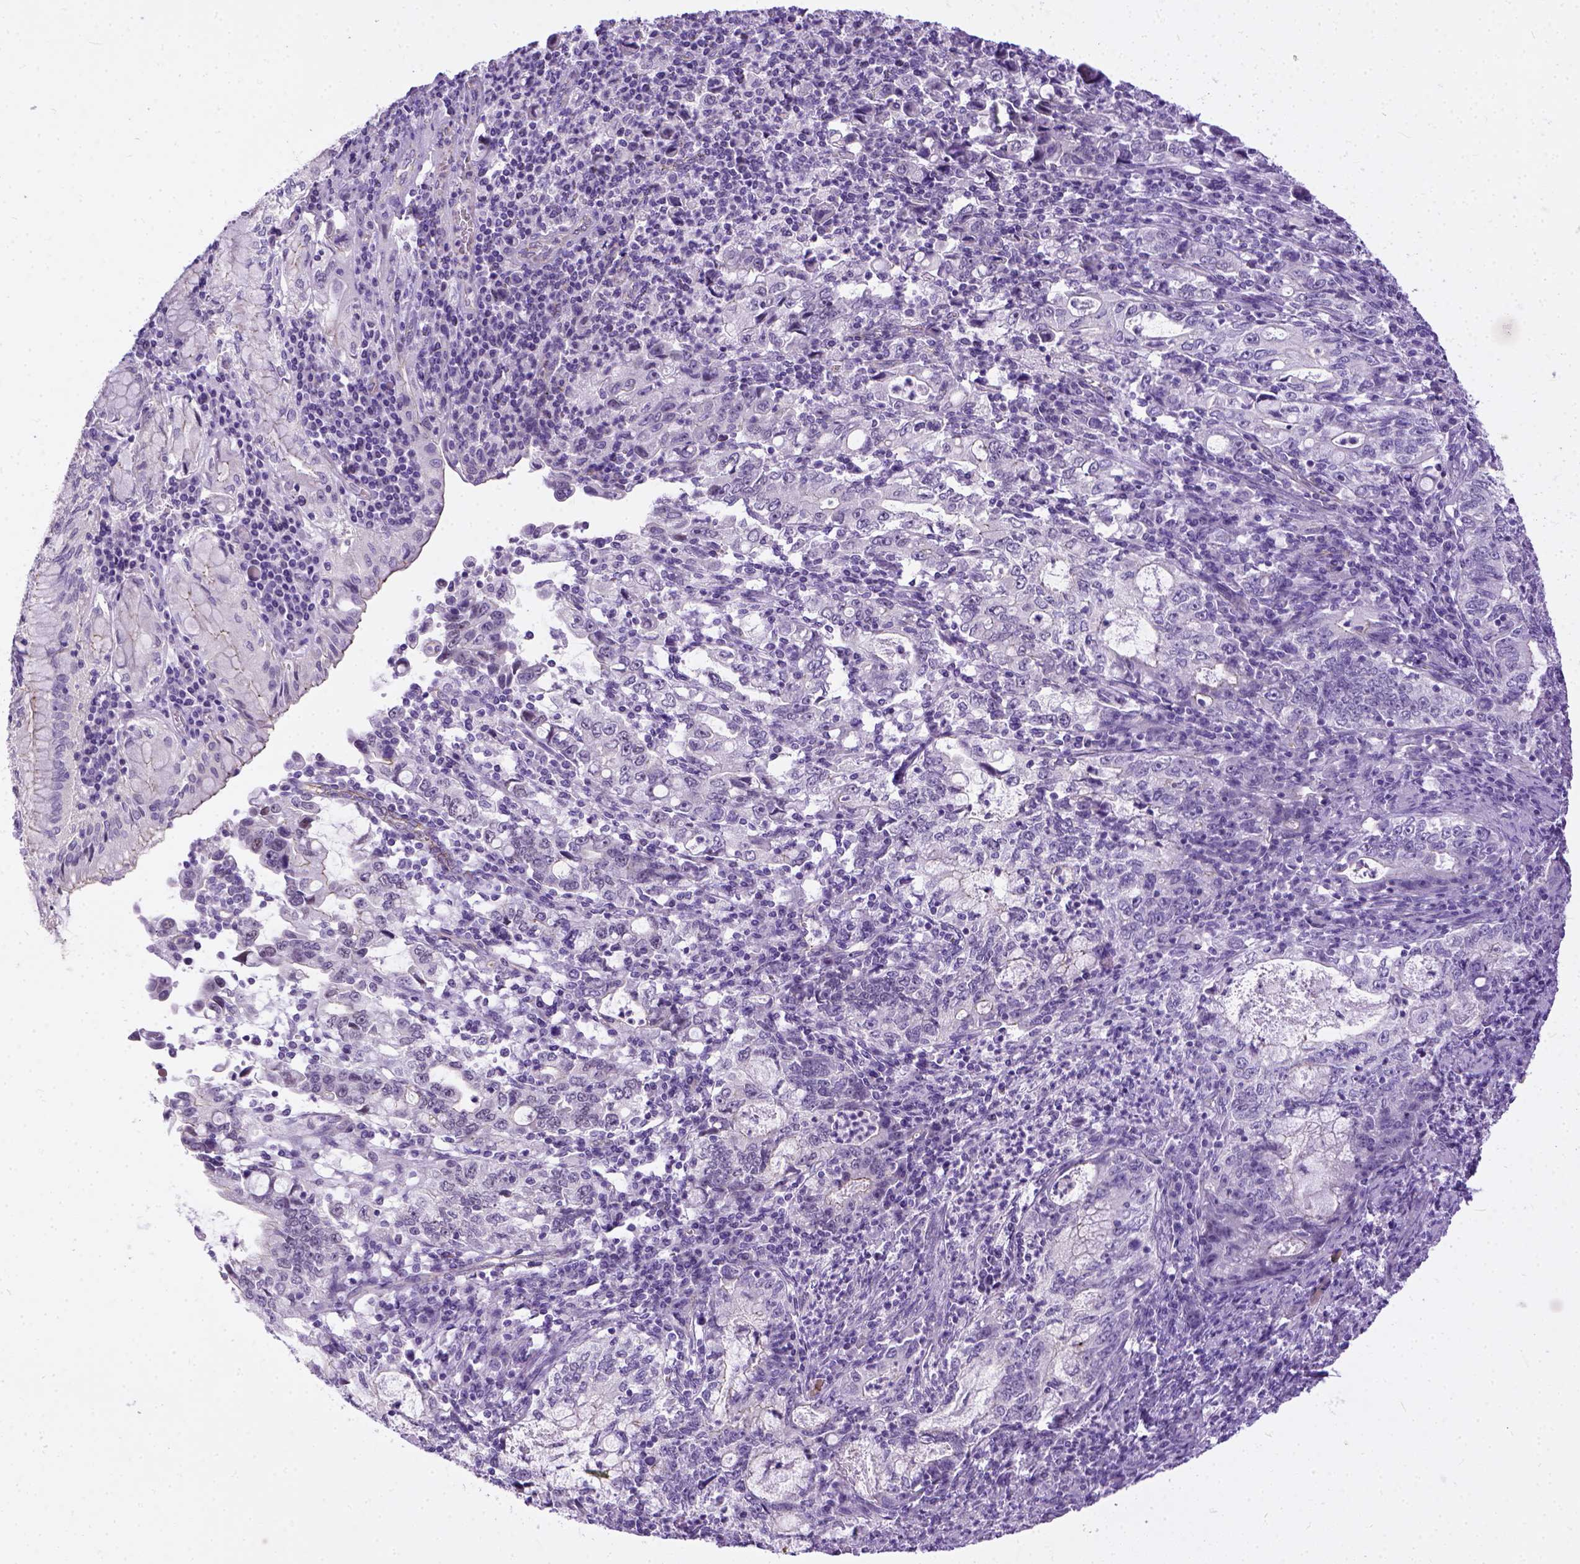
{"staining": {"intensity": "negative", "quantity": "none", "location": "none"}, "tissue": "stomach cancer", "cell_type": "Tumor cells", "image_type": "cancer", "snomed": [{"axis": "morphology", "description": "Adenocarcinoma, NOS"}, {"axis": "topography", "description": "Stomach, lower"}], "caption": "High power microscopy photomicrograph of an IHC photomicrograph of stomach cancer (adenocarcinoma), revealing no significant staining in tumor cells.", "gene": "ADGRF1", "patient": {"sex": "female", "age": 72}}